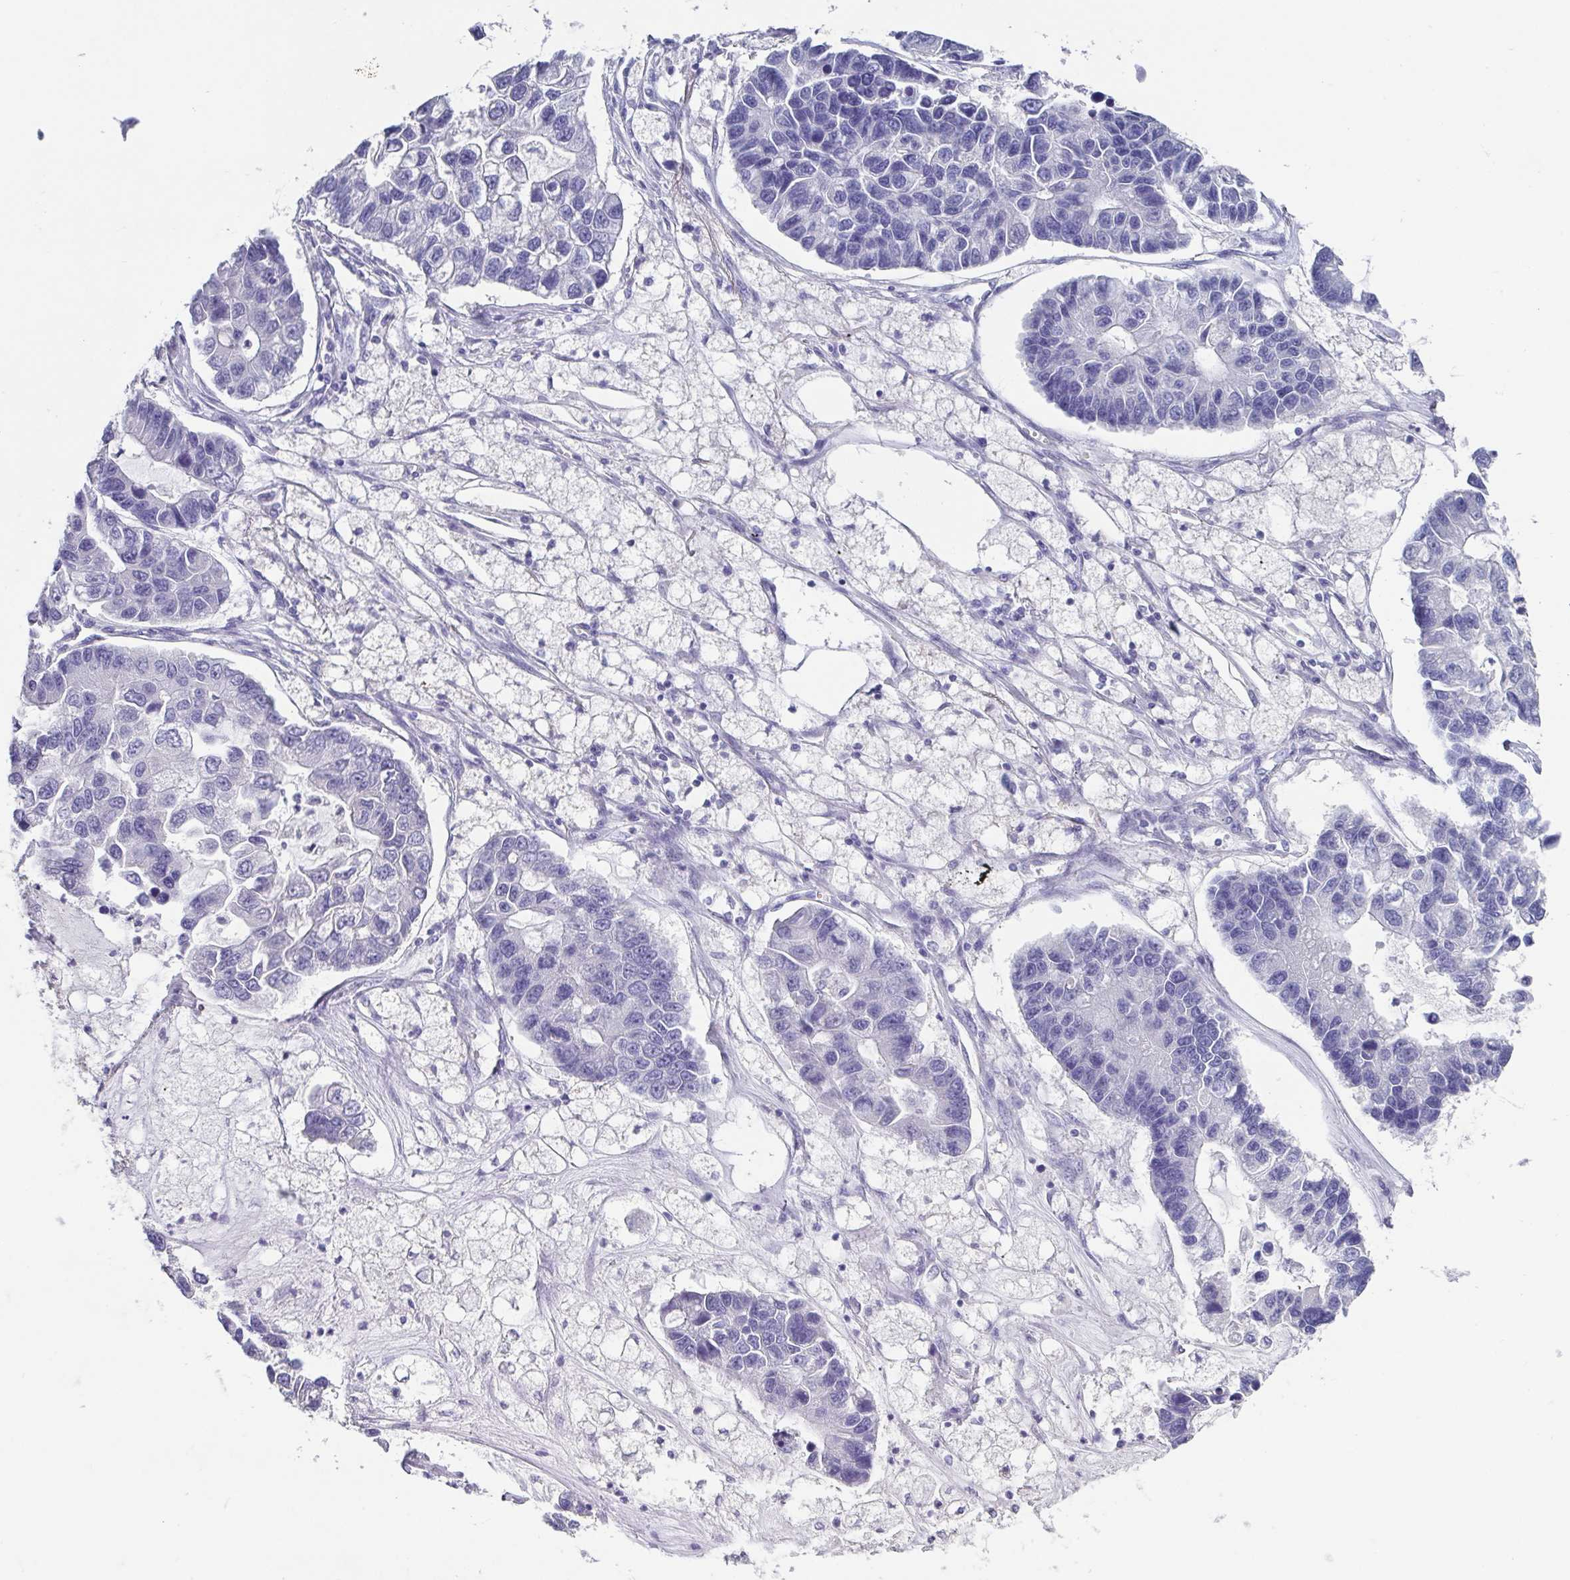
{"staining": {"intensity": "negative", "quantity": "none", "location": "none"}, "tissue": "lung cancer", "cell_type": "Tumor cells", "image_type": "cancer", "snomed": [{"axis": "morphology", "description": "Adenocarcinoma, NOS"}, {"axis": "topography", "description": "Bronchus"}, {"axis": "topography", "description": "Lung"}], "caption": "IHC photomicrograph of neoplastic tissue: lung cancer stained with DAB (3,3'-diaminobenzidine) exhibits no significant protein staining in tumor cells.", "gene": "RDH11", "patient": {"sex": "female", "age": 51}}